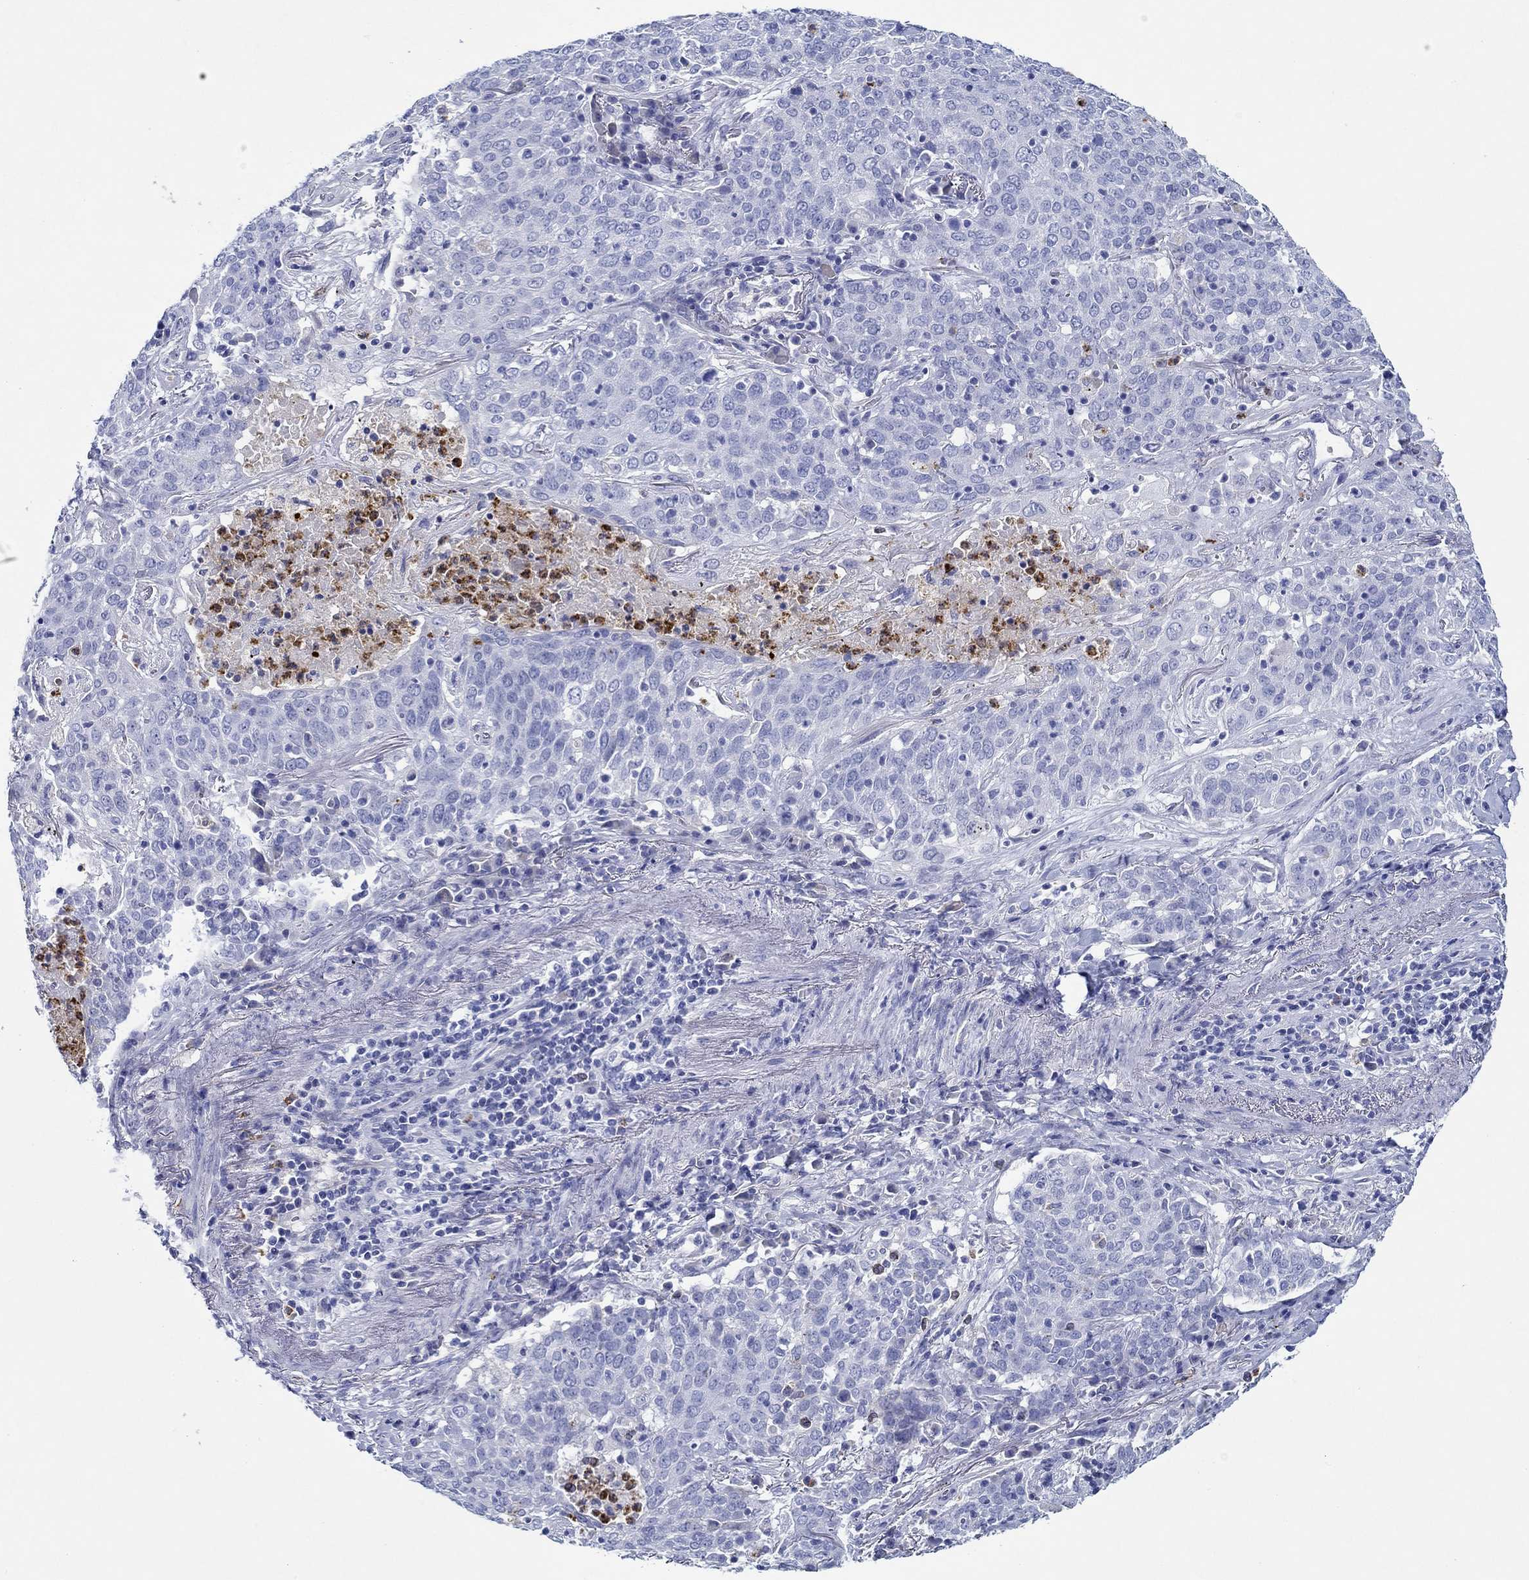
{"staining": {"intensity": "negative", "quantity": "none", "location": "none"}, "tissue": "lung cancer", "cell_type": "Tumor cells", "image_type": "cancer", "snomed": [{"axis": "morphology", "description": "Squamous cell carcinoma, NOS"}, {"axis": "topography", "description": "Lung"}], "caption": "DAB (3,3'-diaminobenzidine) immunohistochemical staining of lung squamous cell carcinoma displays no significant expression in tumor cells.", "gene": "EPX", "patient": {"sex": "male", "age": 82}}